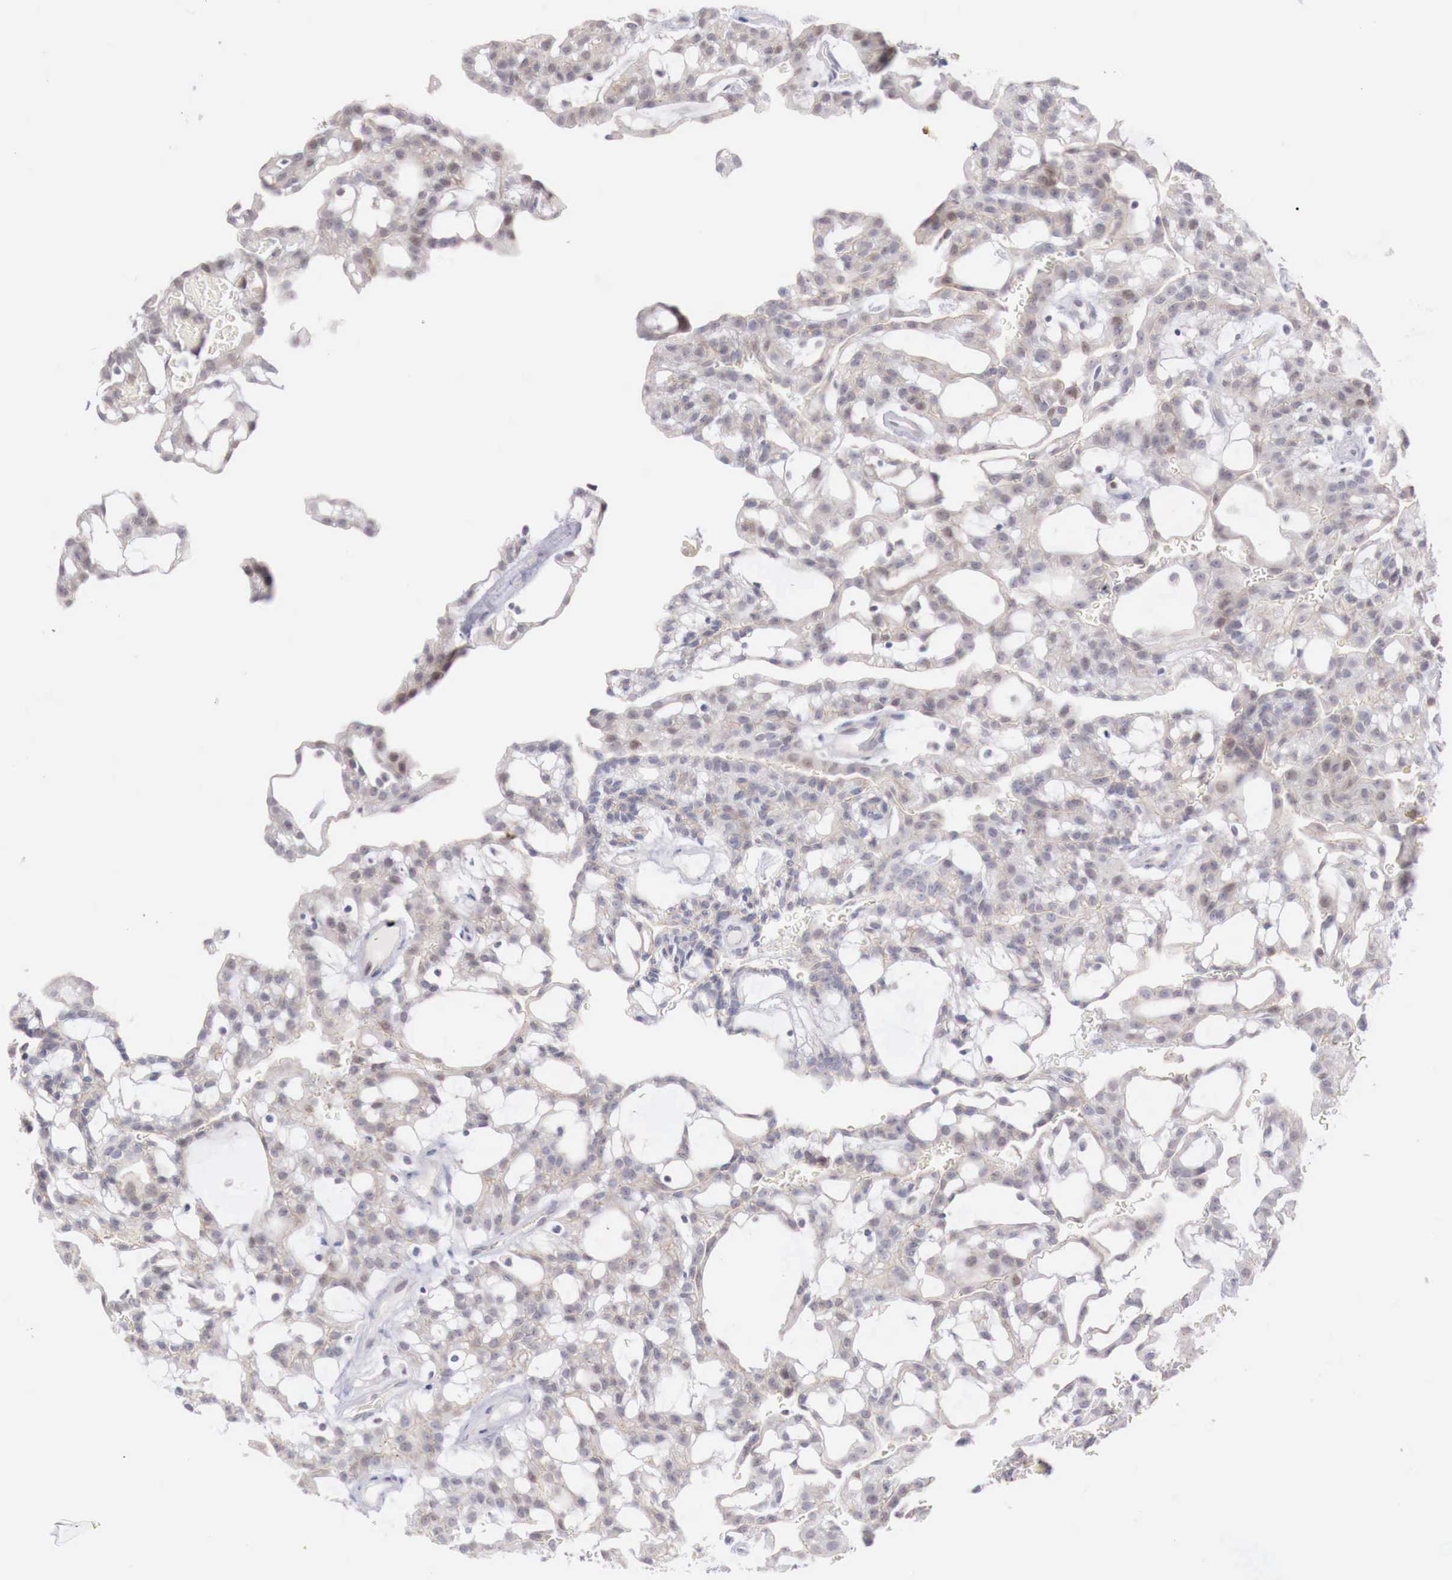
{"staining": {"intensity": "negative", "quantity": "none", "location": "none"}, "tissue": "renal cancer", "cell_type": "Tumor cells", "image_type": "cancer", "snomed": [{"axis": "morphology", "description": "Adenocarcinoma, NOS"}, {"axis": "topography", "description": "Kidney"}], "caption": "Immunohistochemistry (IHC) histopathology image of neoplastic tissue: adenocarcinoma (renal) stained with DAB reveals no significant protein positivity in tumor cells.", "gene": "TRIM13", "patient": {"sex": "male", "age": 63}}